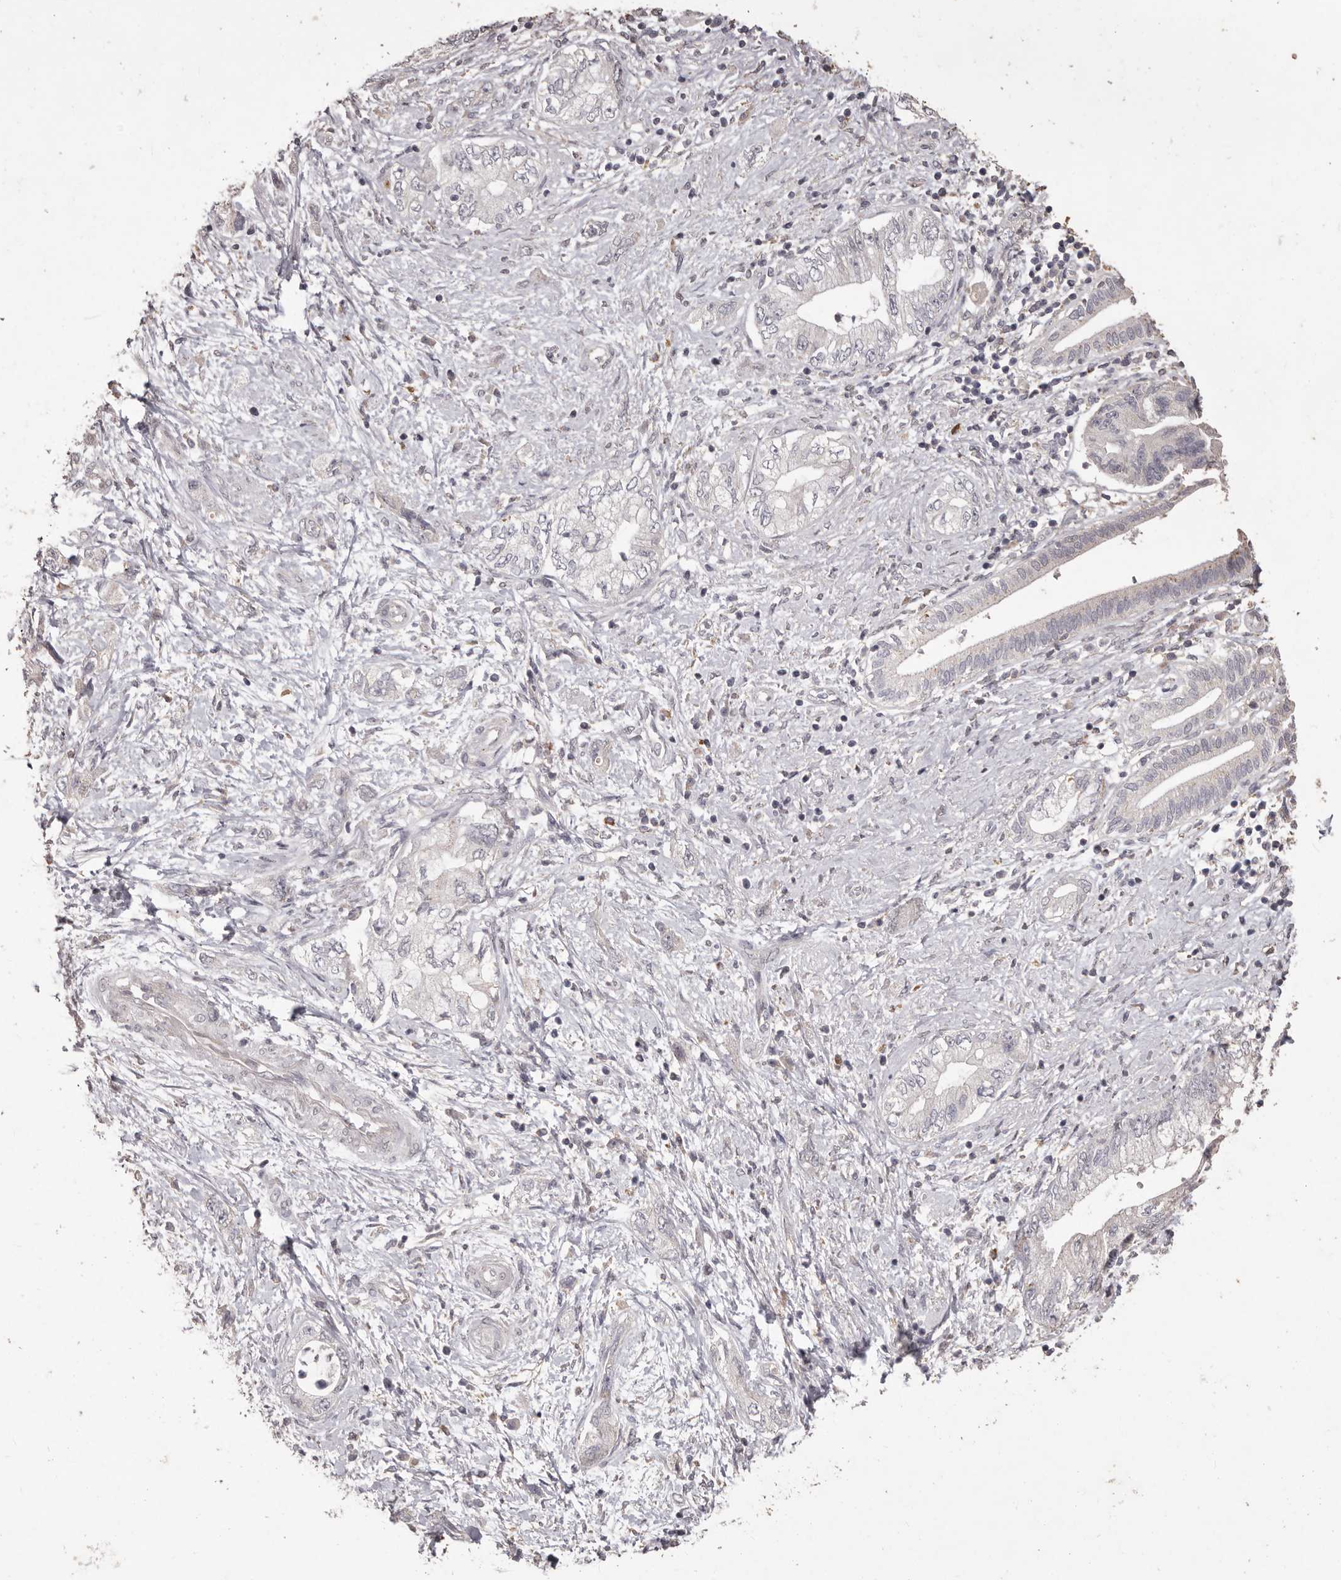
{"staining": {"intensity": "negative", "quantity": "none", "location": "none"}, "tissue": "pancreatic cancer", "cell_type": "Tumor cells", "image_type": "cancer", "snomed": [{"axis": "morphology", "description": "Adenocarcinoma, NOS"}, {"axis": "topography", "description": "Pancreas"}], "caption": "DAB (3,3'-diaminobenzidine) immunohistochemical staining of human pancreatic cancer shows no significant staining in tumor cells.", "gene": "PRSS27", "patient": {"sex": "female", "age": 73}}